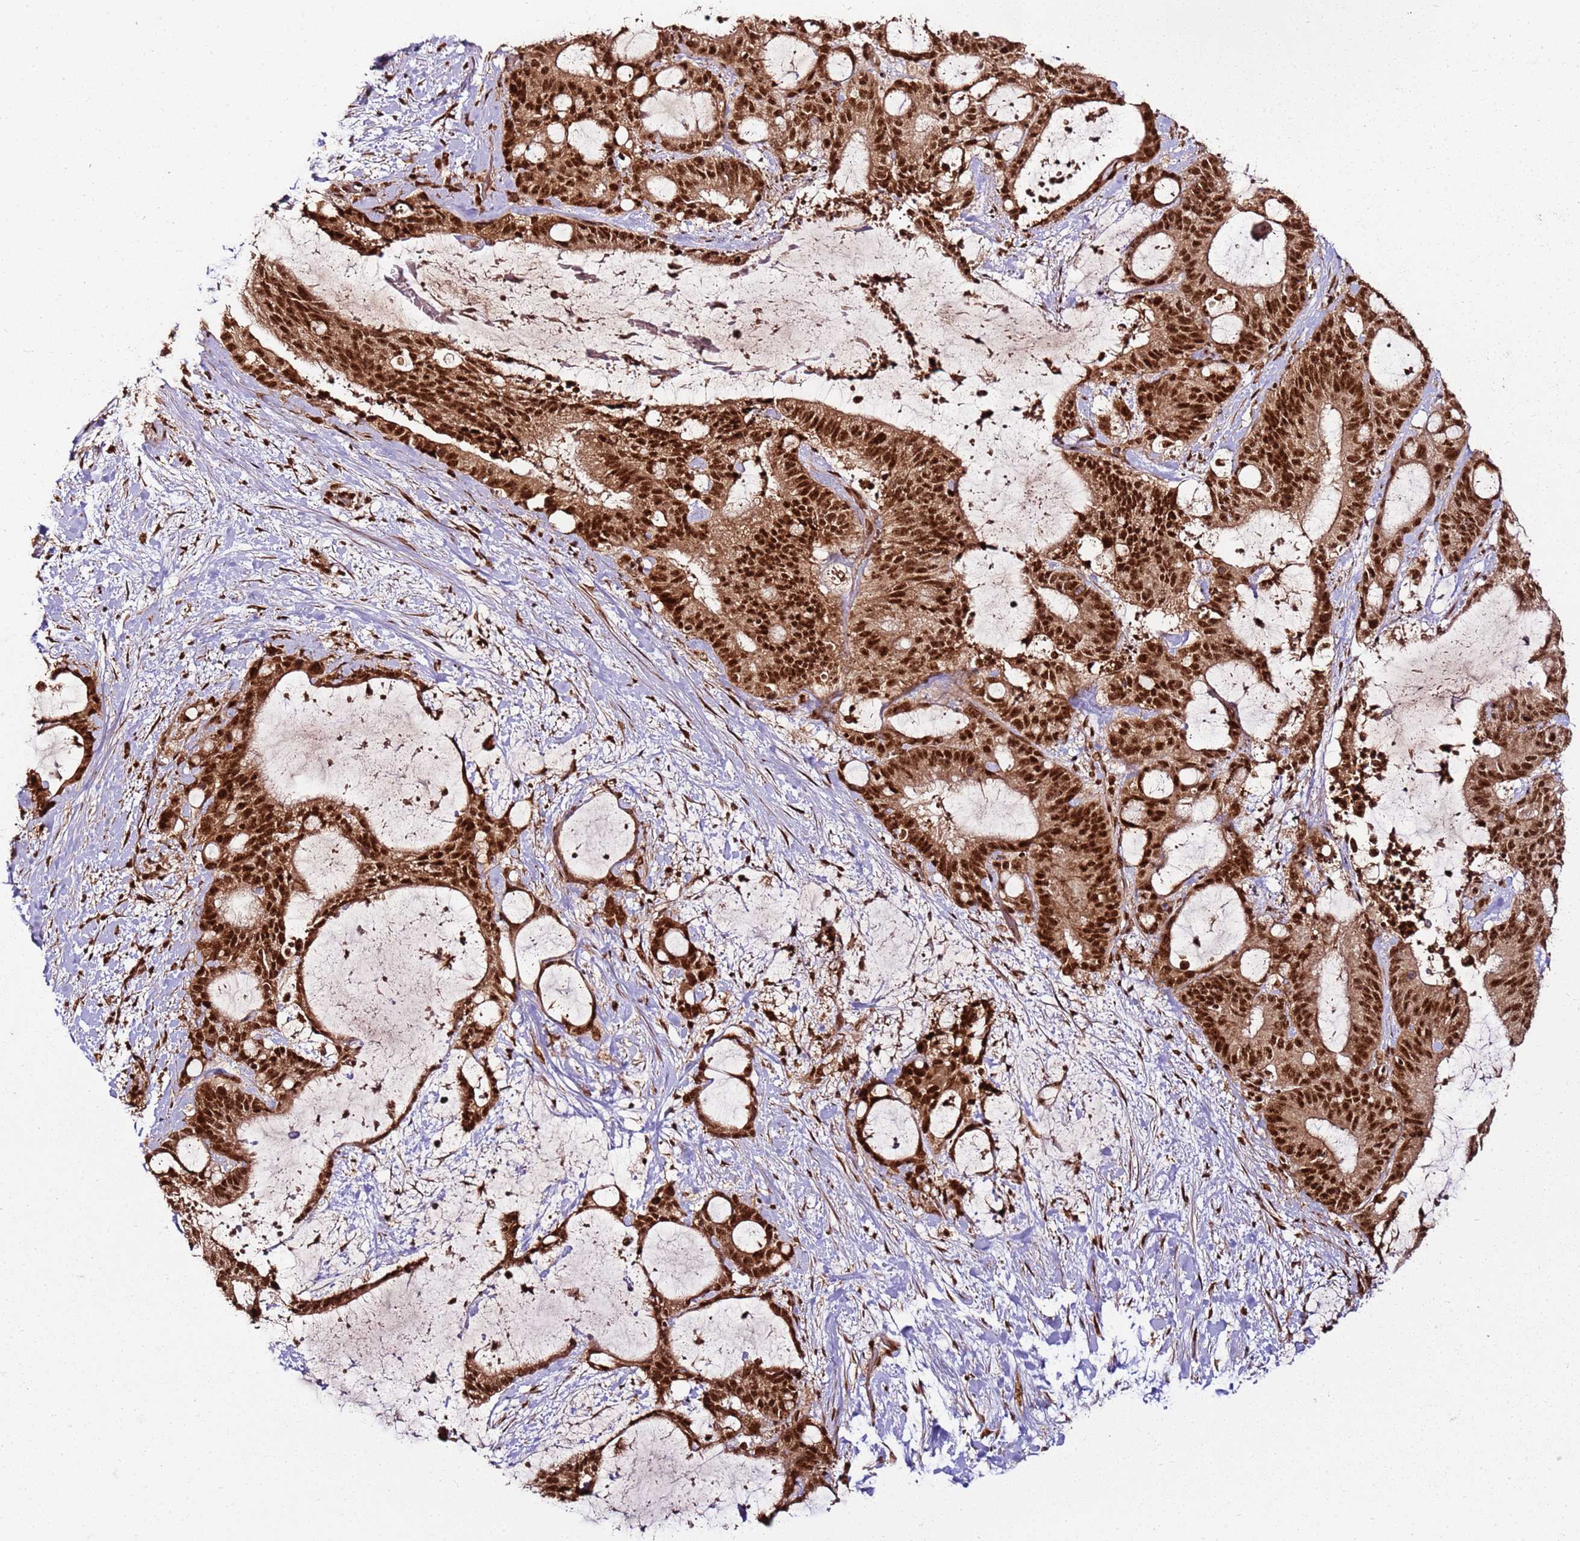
{"staining": {"intensity": "strong", "quantity": ">75%", "location": "cytoplasmic/membranous,nuclear"}, "tissue": "liver cancer", "cell_type": "Tumor cells", "image_type": "cancer", "snomed": [{"axis": "morphology", "description": "Normal tissue, NOS"}, {"axis": "morphology", "description": "Cholangiocarcinoma"}, {"axis": "topography", "description": "Liver"}, {"axis": "topography", "description": "Peripheral nerve tissue"}], "caption": "Tumor cells exhibit strong cytoplasmic/membranous and nuclear staining in approximately >75% of cells in cholangiocarcinoma (liver).", "gene": "XRN2", "patient": {"sex": "female", "age": 73}}